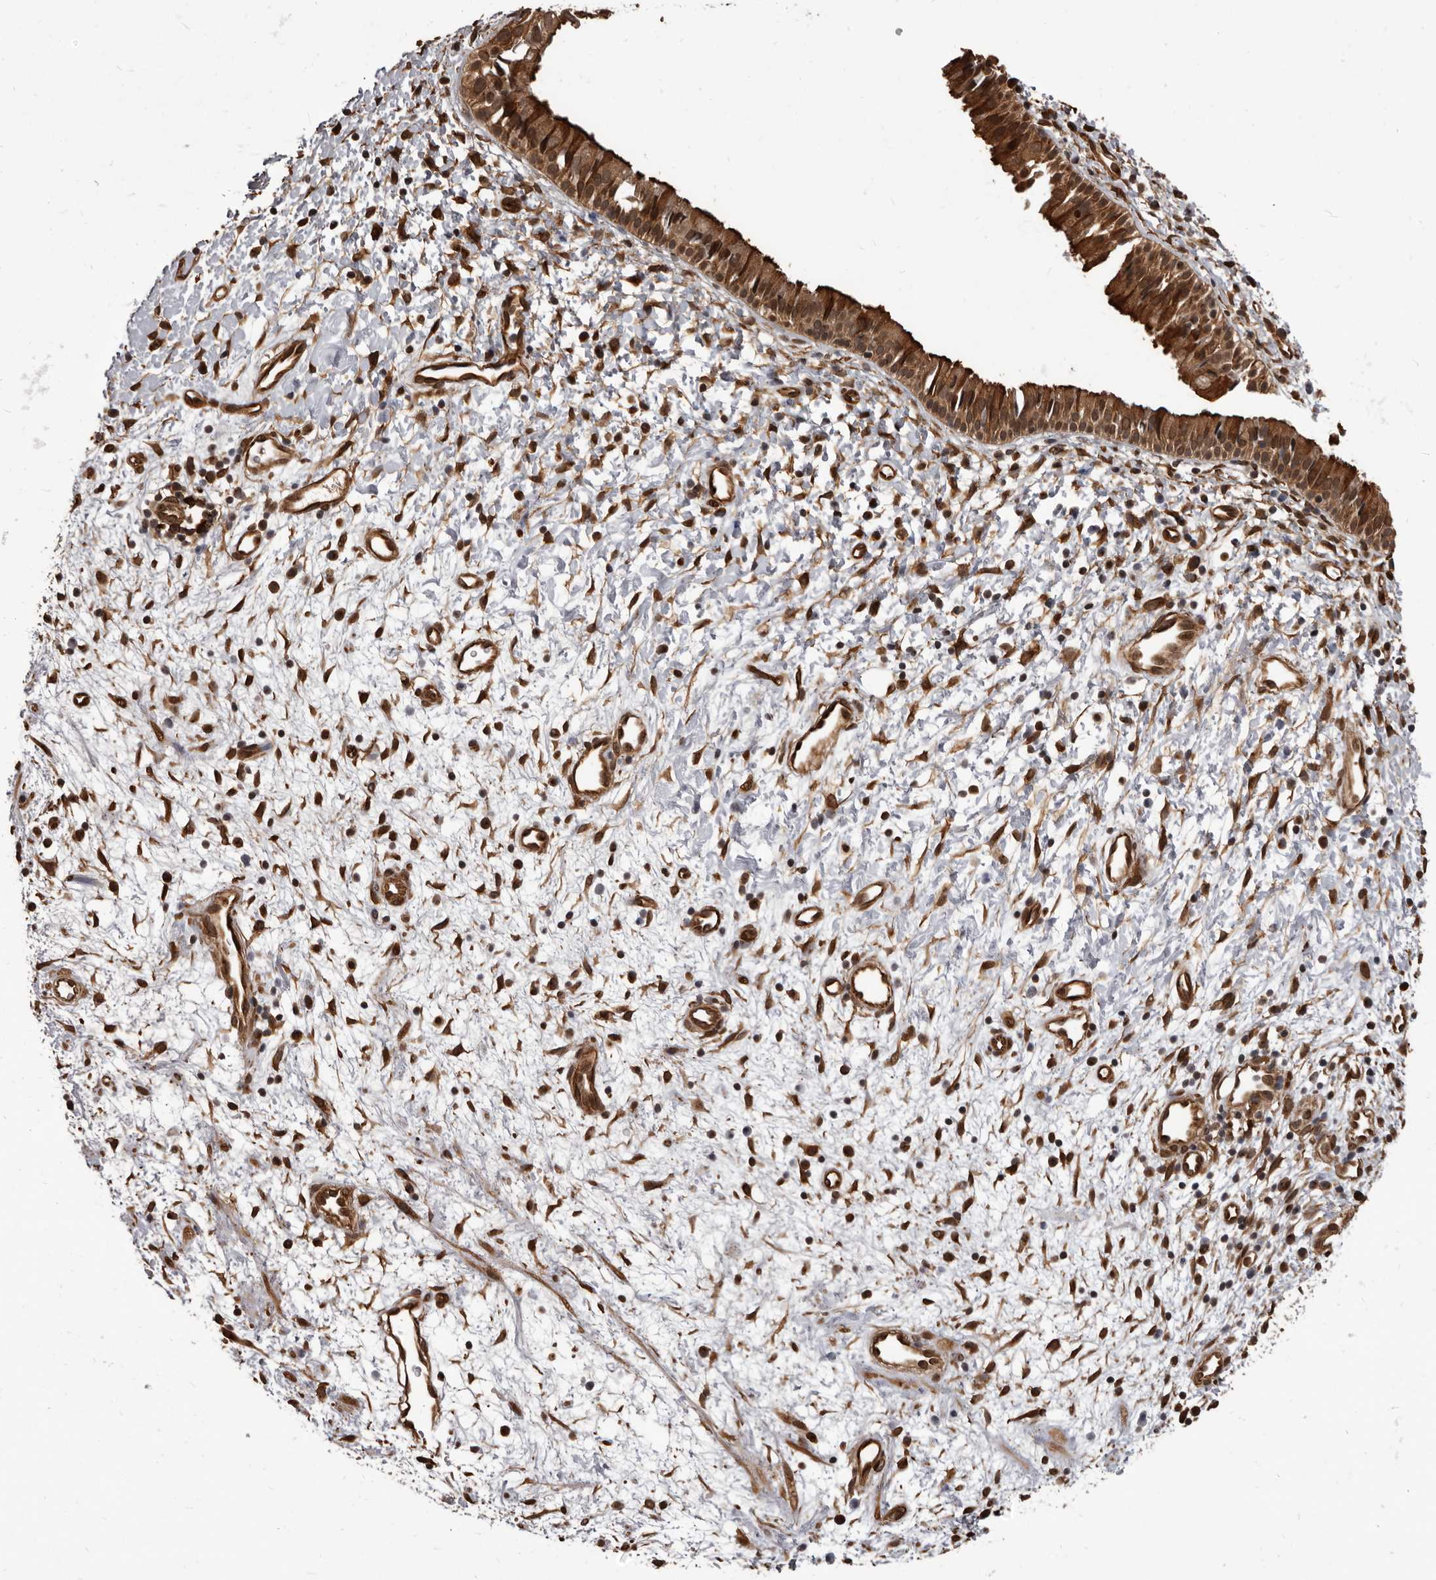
{"staining": {"intensity": "strong", "quantity": ">75%", "location": "cytoplasmic/membranous,nuclear"}, "tissue": "nasopharynx", "cell_type": "Respiratory epithelial cells", "image_type": "normal", "snomed": [{"axis": "morphology", "description": "Normal tissue, NOS"}, {"axis": "topography", "description": "Nasopharynx"}], "caption": "Nasopharynx stained for a protein exhibits strong cytoplasmic/membranous,nuclear positivity in respiratory epithelial cells. The staining is performed using DAB brown chromogen to label protein expression. The nuclei are counter-stained blue using hematoxylin.", "gene": "ADAMTS20", "patient": {"sex": "male", "age": 22}}